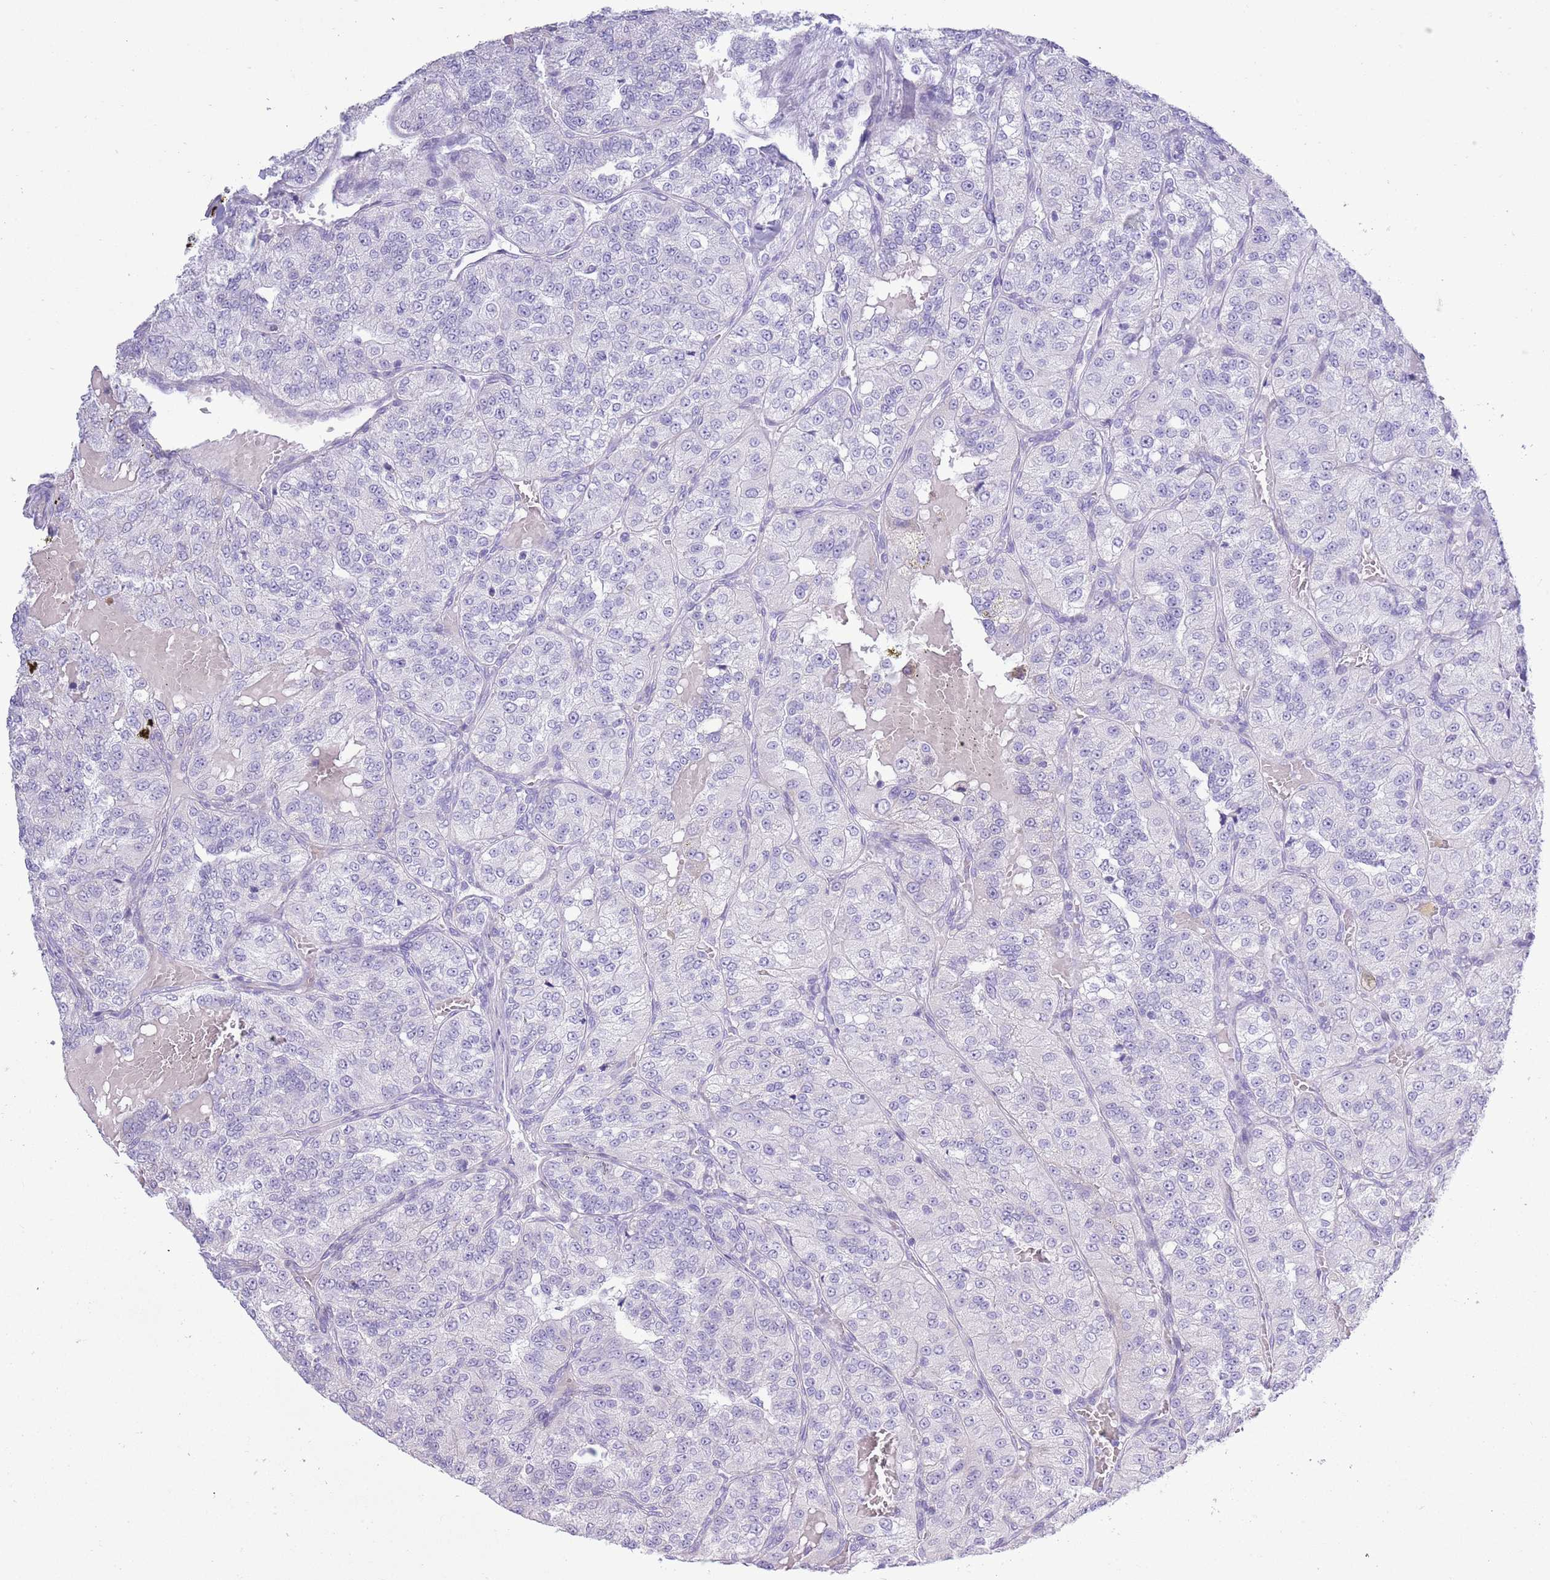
{"staining": {"intensity": "negative", "quantity": "none", "location": "none"}, "tissue": "renal cancer", "cell_type": "Tumor cells", "image_type": "cancer", "snomed": [{"axis": "morphology", "description": "Adenocarcinoma, NOS"}, {"axis": "topography", "description": "Kidney"}], "caption": "A high-resolution photomicrograph shows IHC staining of renal cancer, which demonstrates no significant staining in tumor cells.", "gene": "MOCOS", "patient": {"sex": "female", "age": 63}}